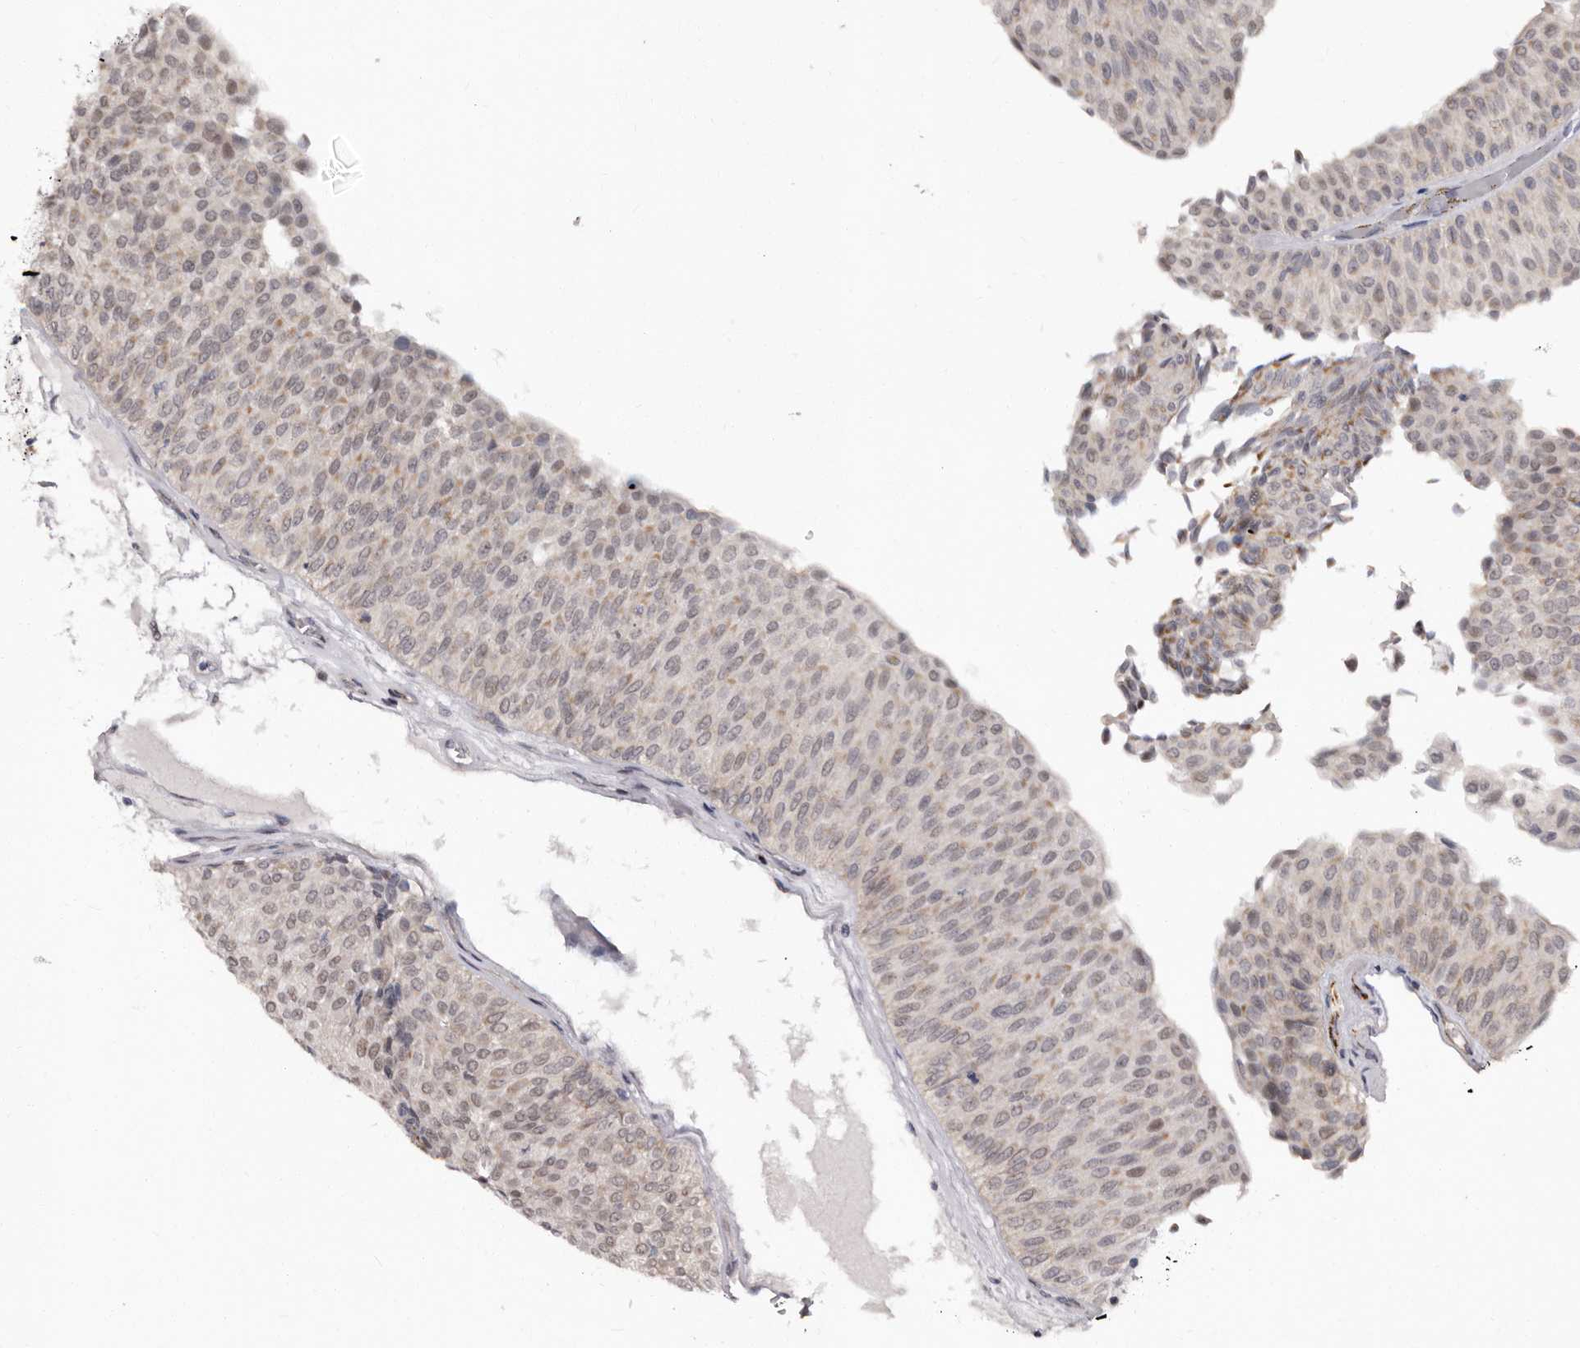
{"staining": {"intensity": "weak", "quantity": ">75%", "location": "cytoplasmic/membranous,nuclear"}, "tissue": "urothelial cancer", "cell_type": "Tumor cells", "image_type": "cancer", "snomed": [{"axis": "morphology", "description": "Urothelial carcinoma, Low grade"}, {"axis": "topography", "description": "Urinary bladder"}], "caption": "Urothelial carcinoma (low-grade) stained for a protein (brown) shows weak cytoplasmic/membranous and nuclear positive positivity in approximately >75% of tumor cells.", "gene": "PHF20L1", "patient": {"sex": "male", "age": 78}}